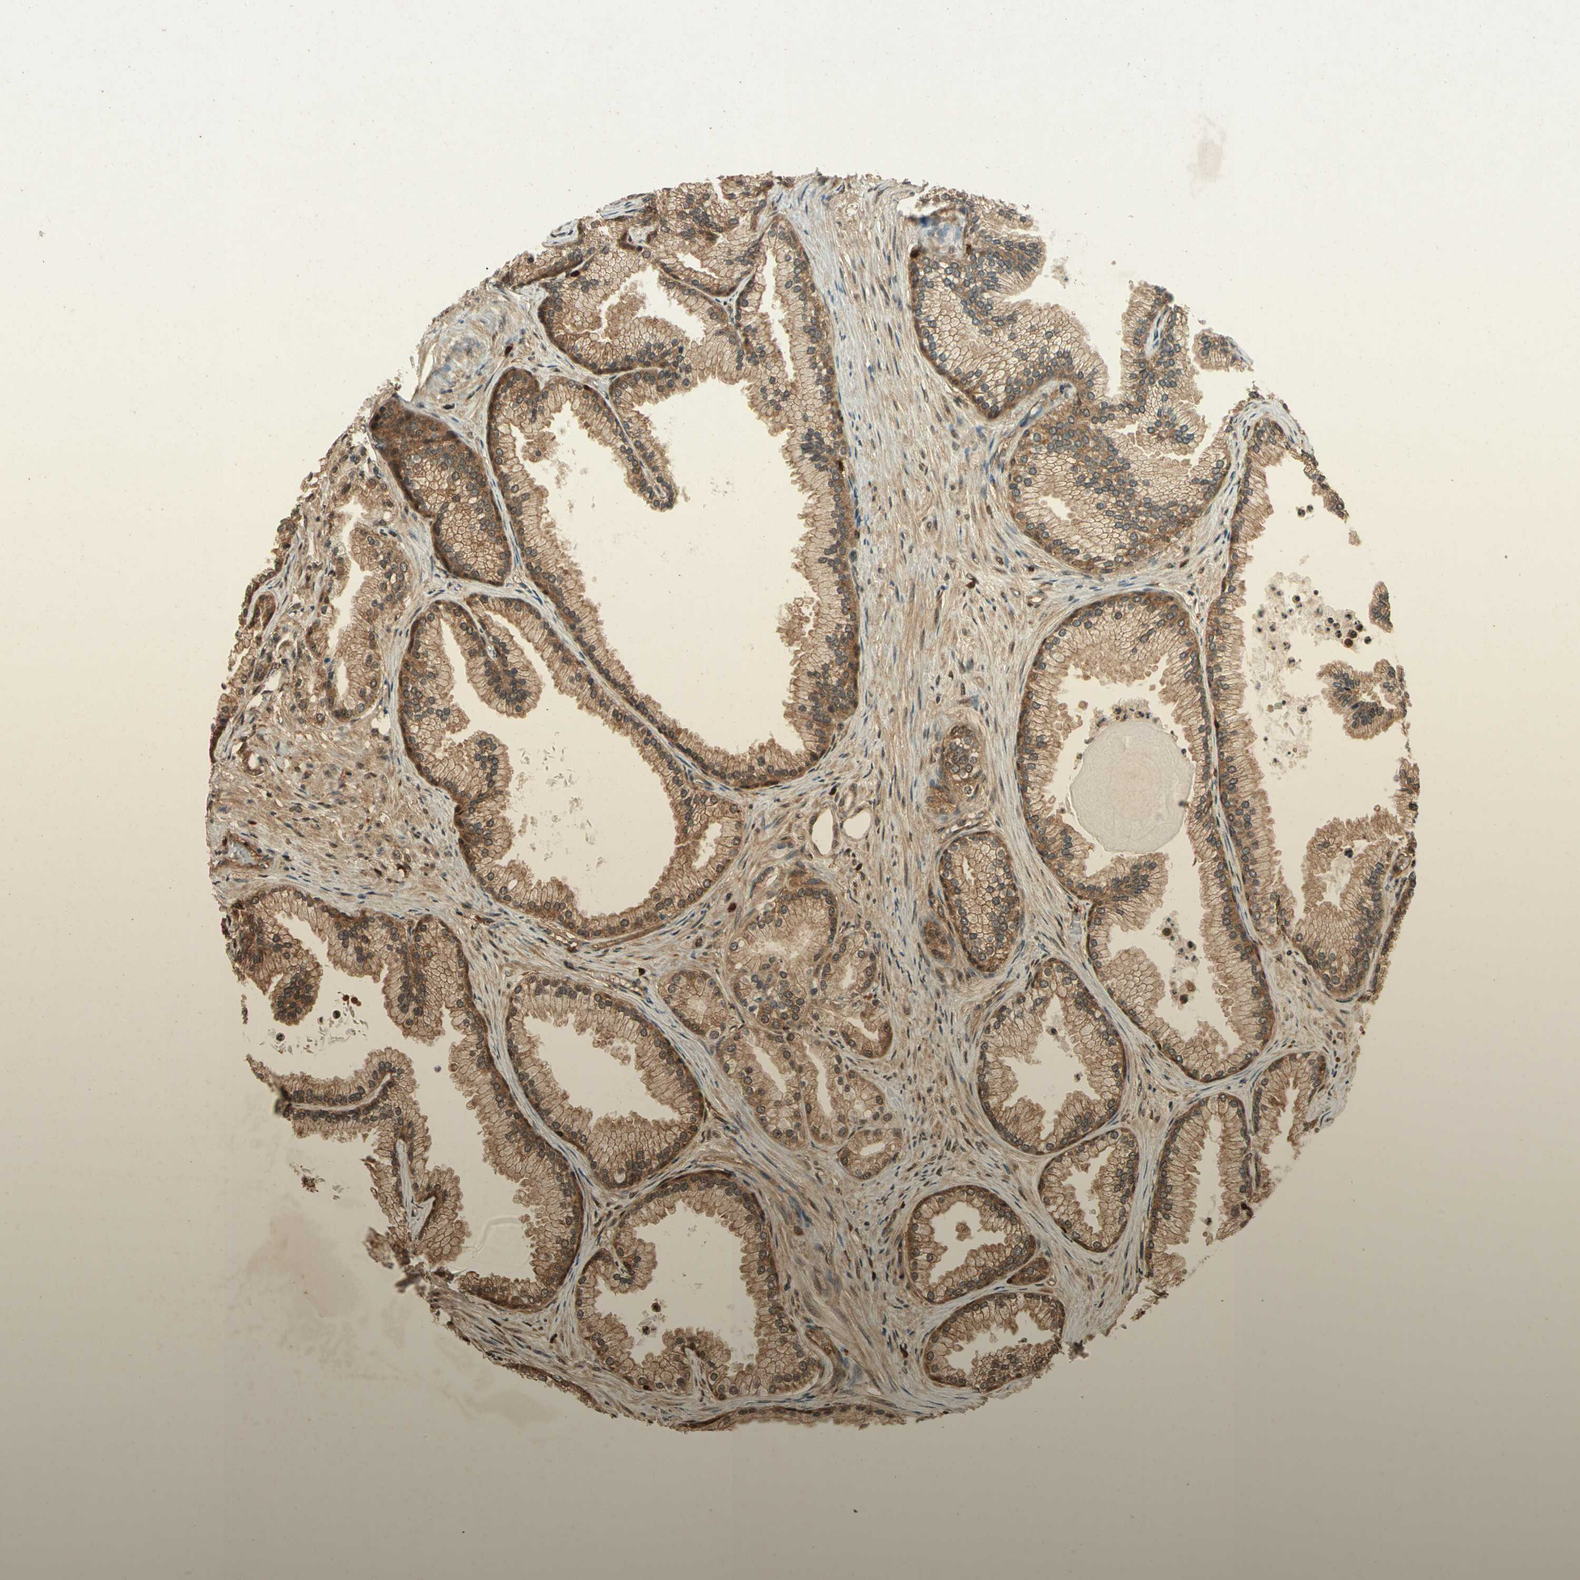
{"staining": {"intensity": "moderate", "quantity": ">75%", "location": "cytoplasmic/membranous"}, "tissue": "prostate cancer", "cell_type": "Tumor cells", "image_type": "cancer", "snomed": [{"axis": "morphology", "description": "Adenocarcinoma, Low grade"}, {"axis": "topography", "description": "Prostate"}], "caption": "Brown immunohistochemical staining in human prostate adenocarcinoma (low-grade) exhibits moderate cytoplasmic/membranous staining in about >75% of tumor cells.", "gene": "YWHAQ", "patient": {"sex": "male", "age": 72}}